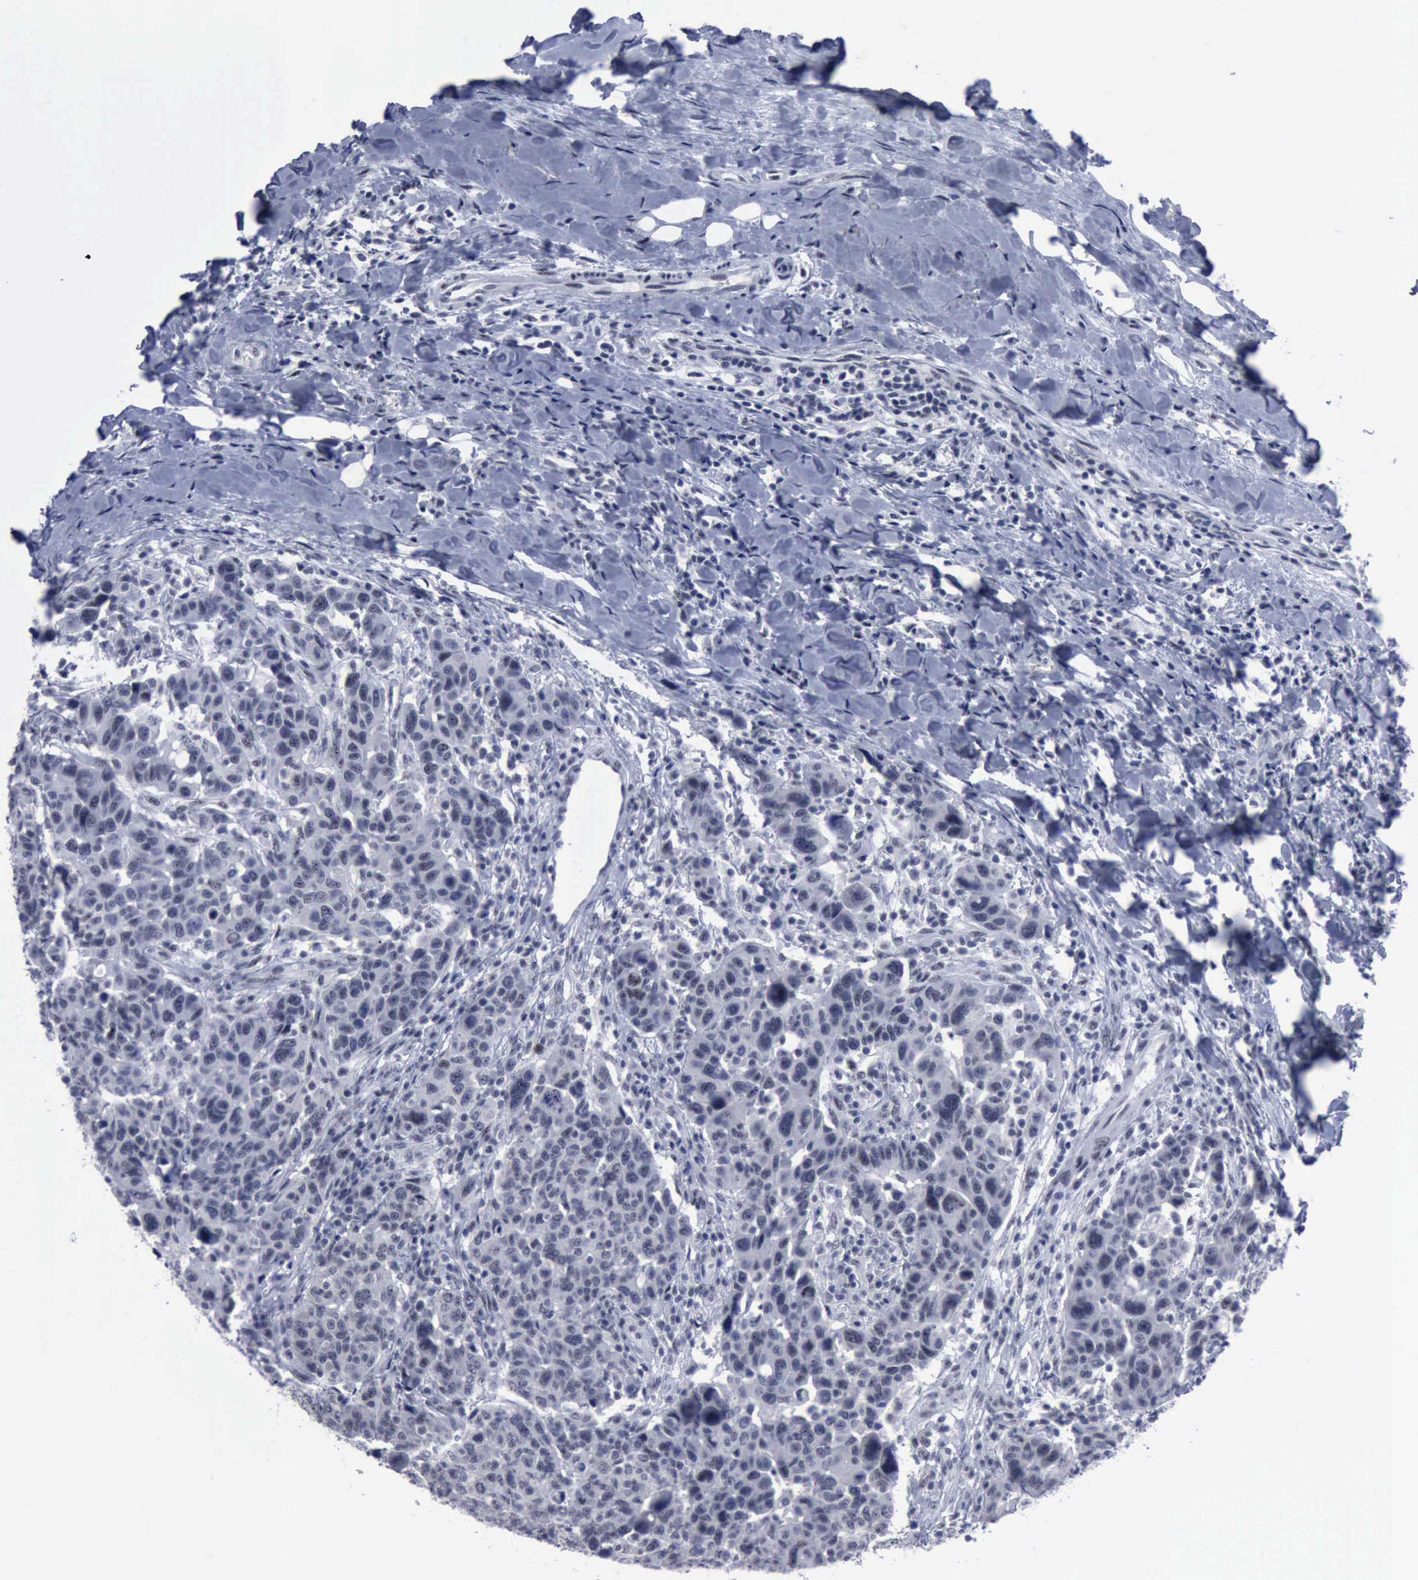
{"staining": {"intensity": "negative", "quantity": "none", "location": "none"}, "tissue": "breast cancer", "cell_type": "Tumor cells", "image_type": "cancer", "snomed": [{"axis": "morphology", "description": "Duct carcinoma"}, {"axis": "topography", "description": "Breast"}], "caption": "Tumor cells are negative for protein expression in human breast cancer (invasive ductal carcinoma).", "gene": "BRD1", "patient": {"sex": "female", "age": 37}}